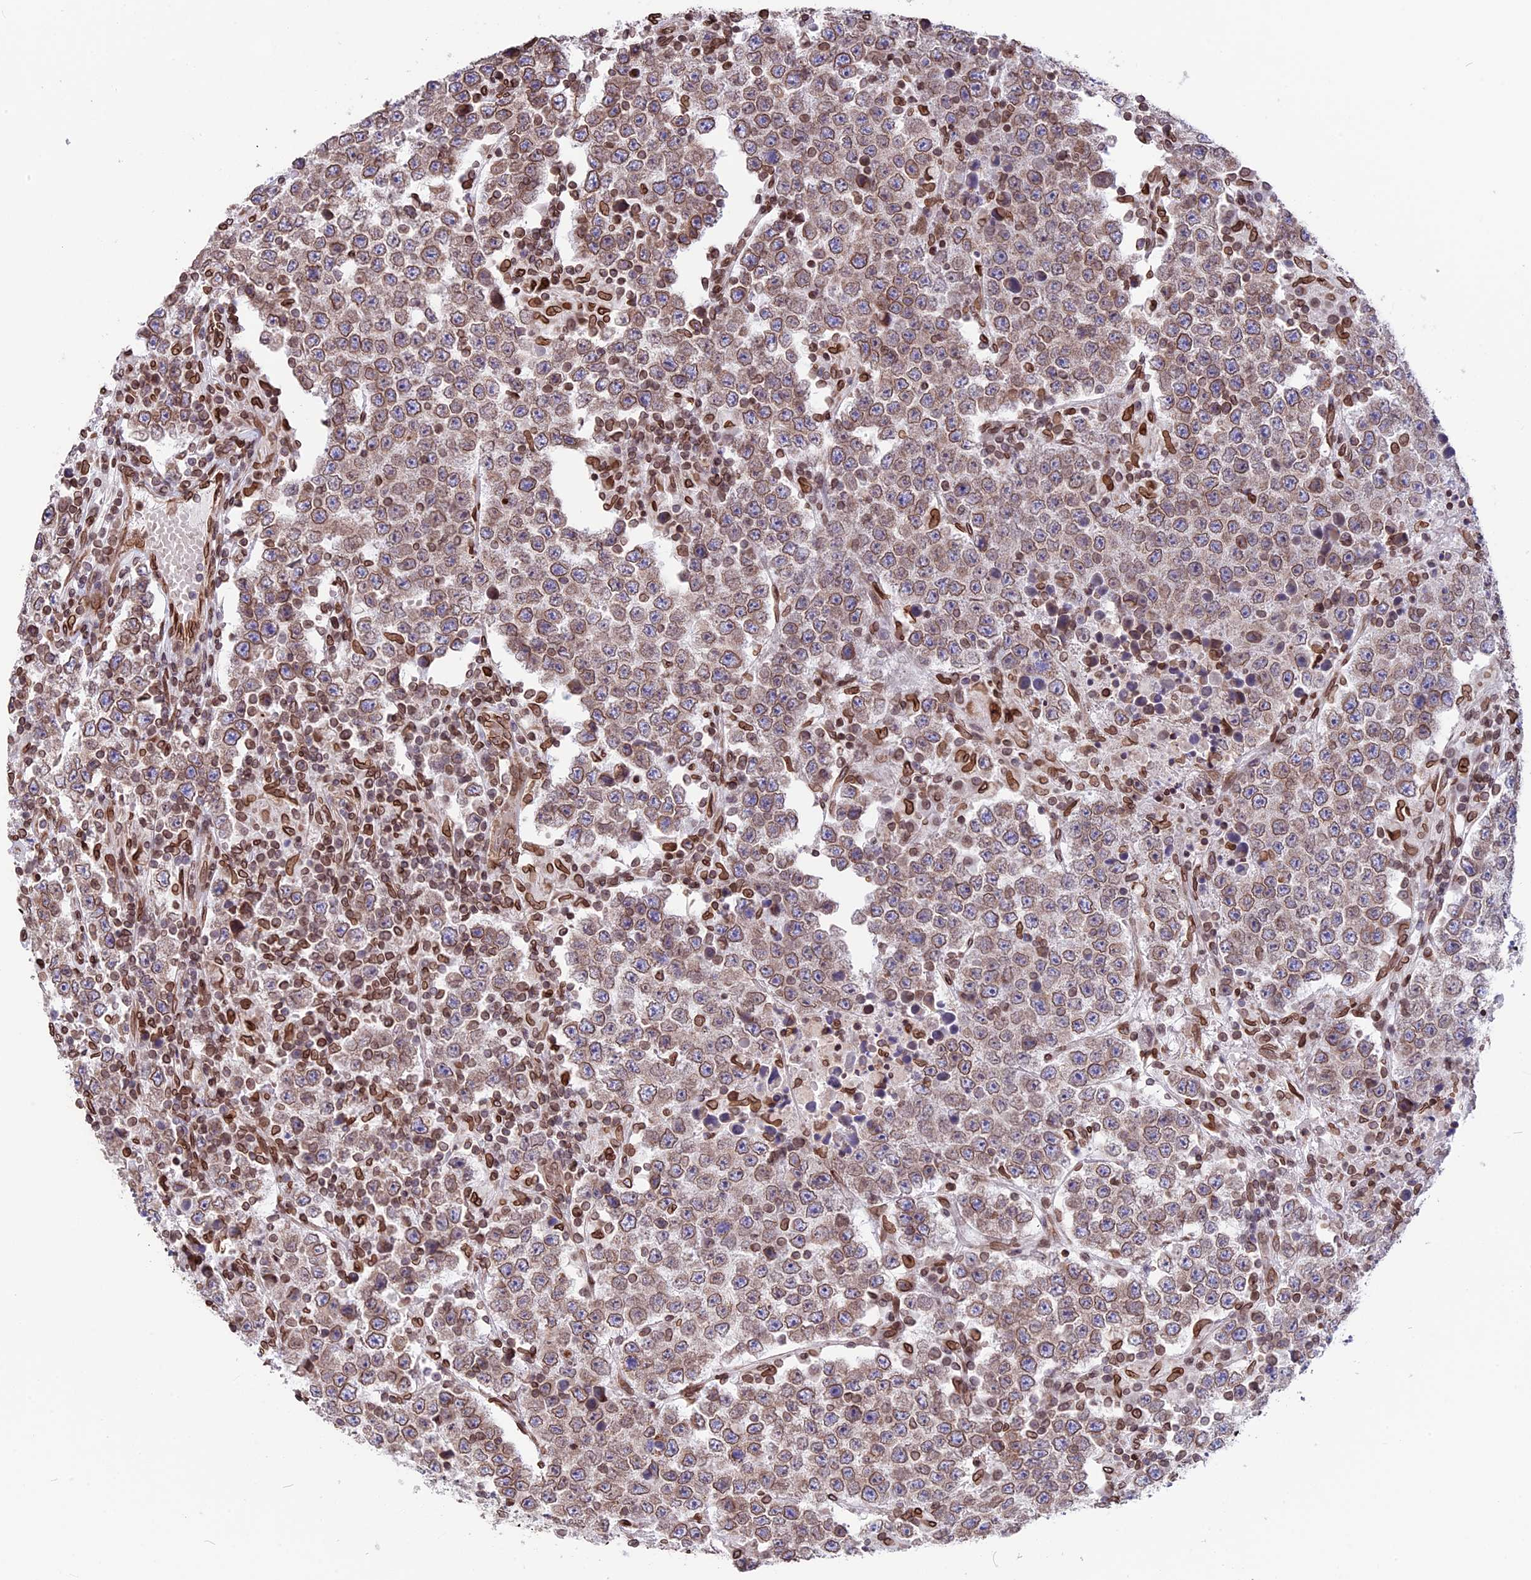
{"staining": {"intensity": "moderate", "quantity": ">75%", "location": "cytoplasmic/membranous,nuclear"}, "tissue": "testis cancer", "cell_type": "Tumor cells", "image_type": "cancer", "snomed": [{"axis": "morphology", "description": "Normal tissue, NOS"}, {"axis": "morphology", "description": "Urothelial carcinoma, High grade"}, {"axis": "morphology", "description": "Seminoma, NOS"}, {"axis": "morphology", "description": "Carcinoma, Embryonal, NOS"}, {"axis": "topography", "description": "Urinary bladder"}, {"axis": "topography", "description": "Testis"}], "caption": "IHC photomicrograph of neoplastic tissue: human embryonal carcinoma (testis) stained using IHC demonstrates medium levels of moderate protein expression localized specifically in the cytoplasmic/membranous and nuclear of tumor cells, appearing as a cytoplasmic/membranous and nuclear brown color.", "gene": "PTCHD4", "patient": {"sex": "male", "age": 41}}